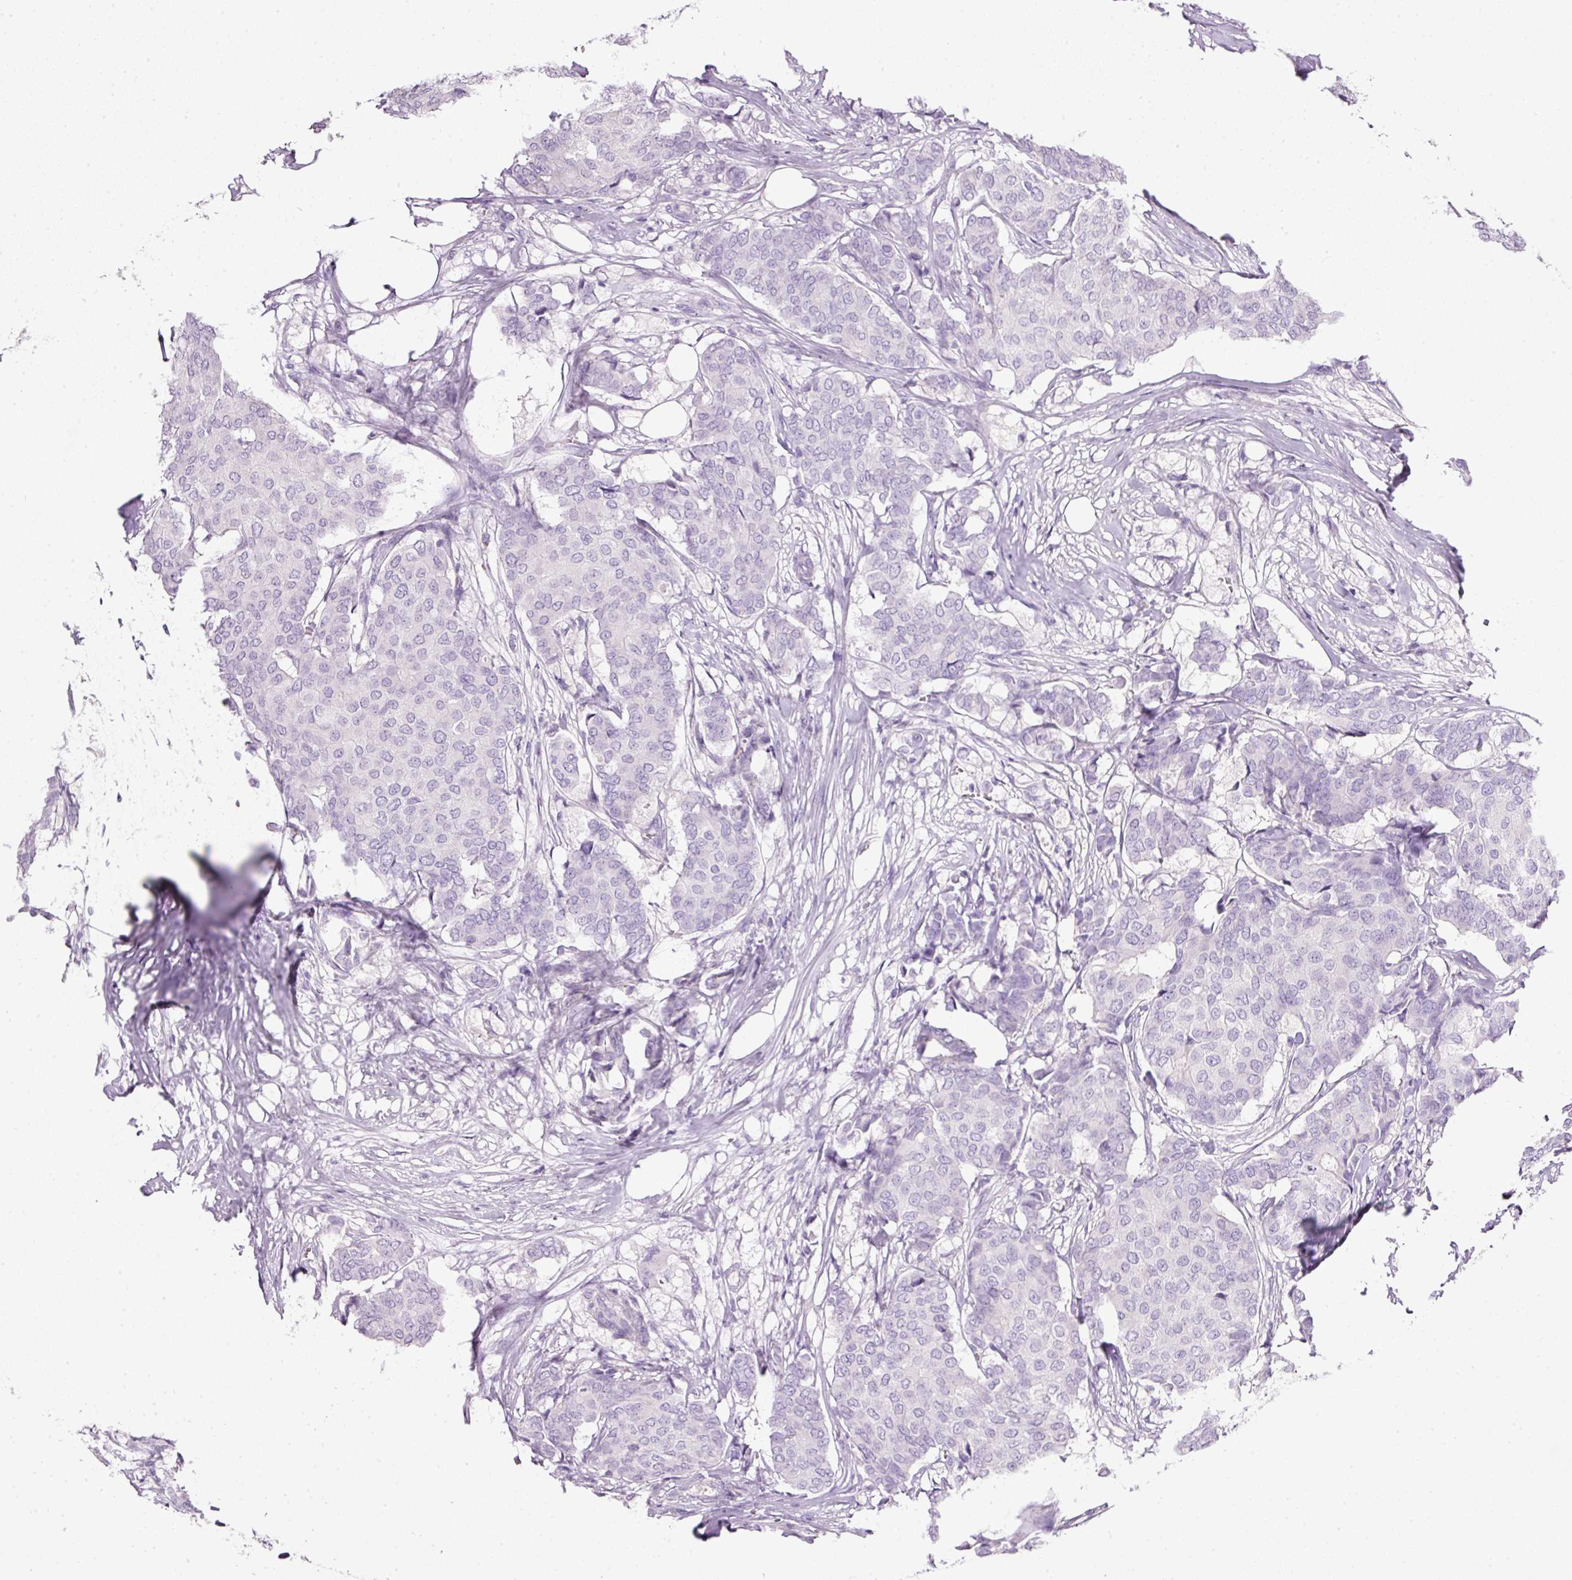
{"staining": {"intensity": "negative", "quantity": "none", "location": "none"}, "tissue": "breast cancer", "cell_type": "Tumor cells", "image_type": "cancer", "snomed": [{"axis": "morphology", "description": "Duct carcinoma"}, {"axis": "topography", "description": "Breast"}], "caption": "This image is of breast cancer (invasive ductal carcinoma) stained with IHC to label a protein in brown with the nuclei are counter-stained blue. There is no positivity in tumor cells.", "gene": "BSND", "patient": {"sex": "female", "age": 75}}